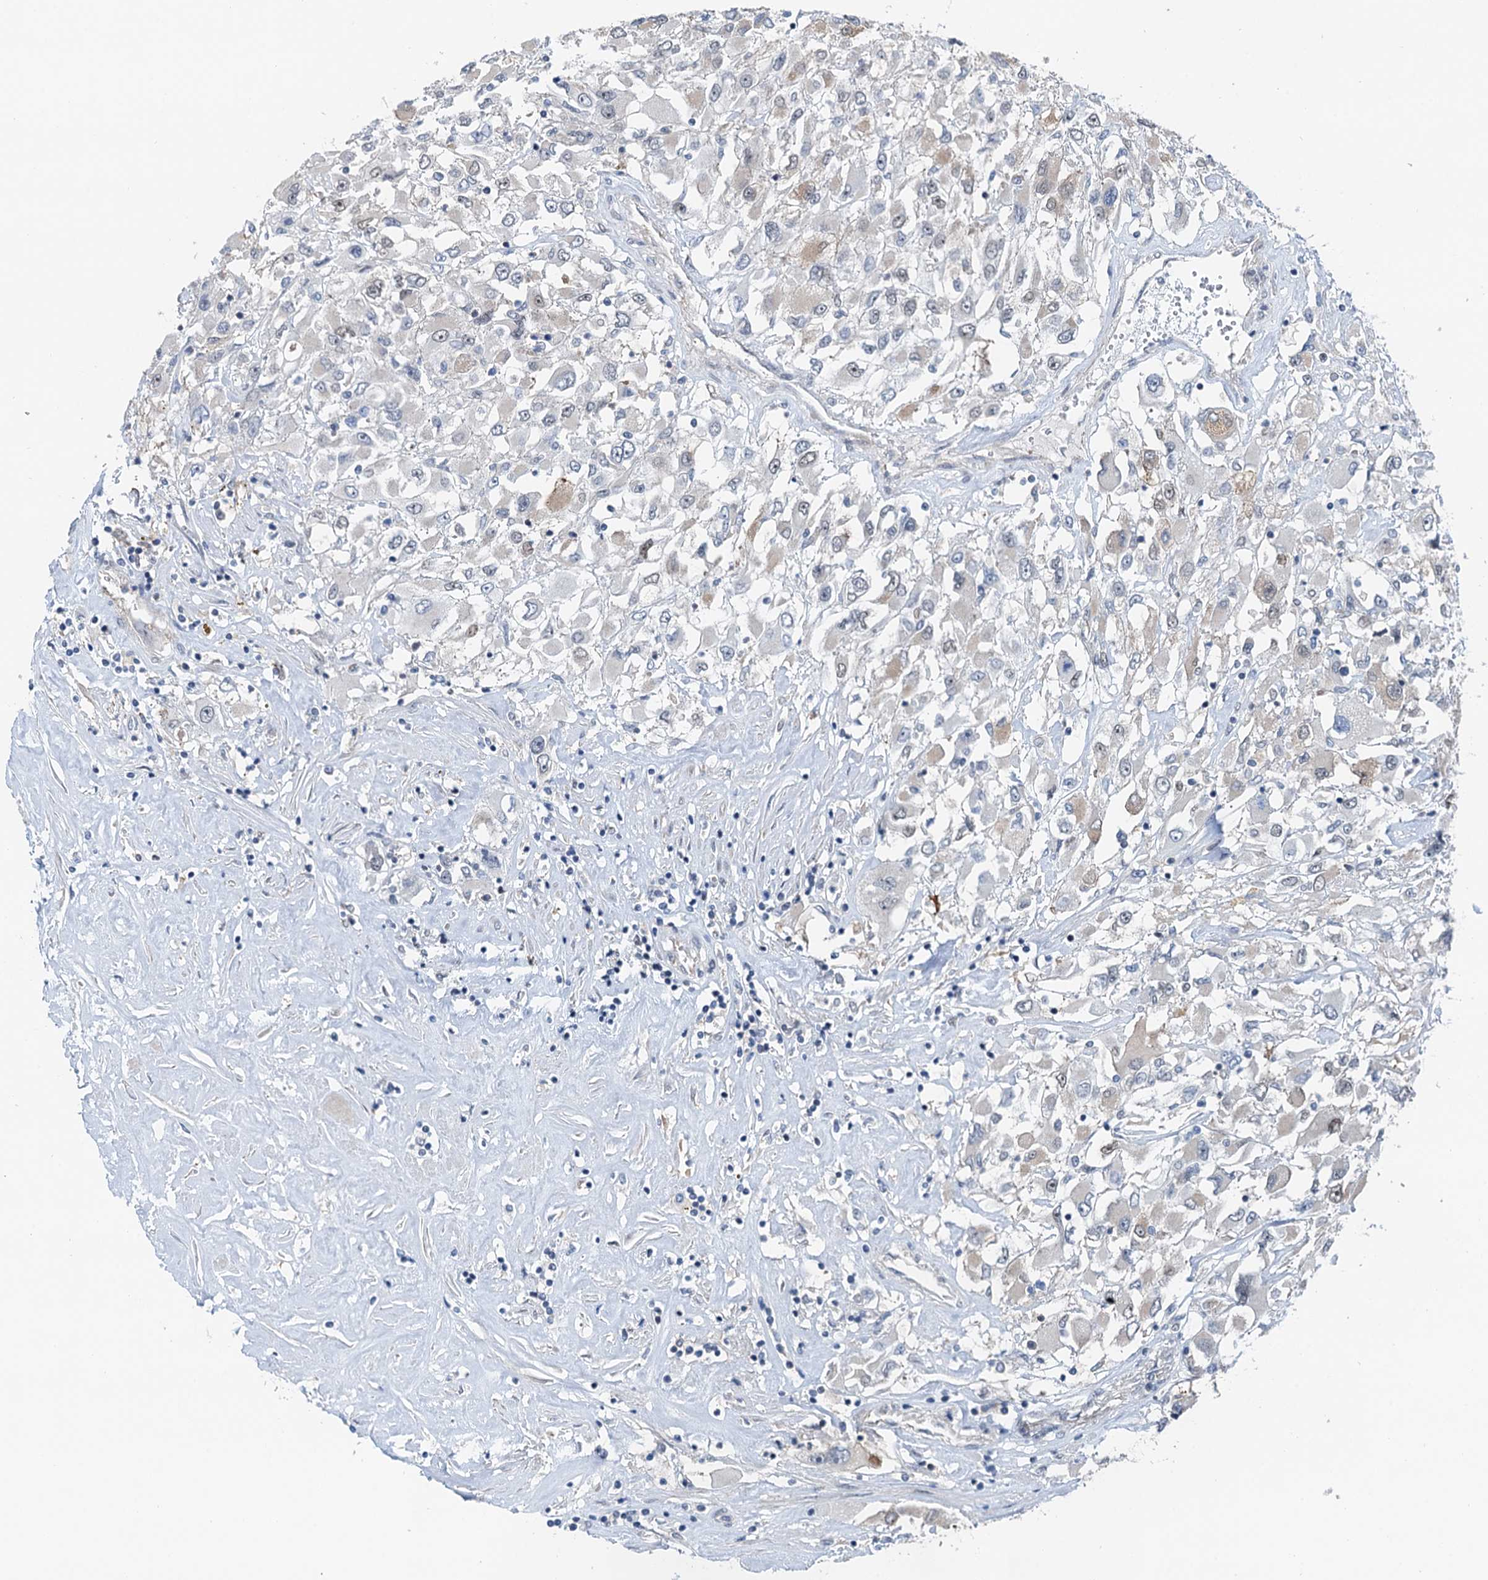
{"staining": {"intensity": "weak", "quantity": "<25%", "location": "nuclear"}, "tissue": "renal cancer", "cell_type": "Tumor cells", "image_type": "cancer", "snomed": [{"axis": "morphology", "description": "Adenocarcinoma, NOS"}, {"axis": "topography", "description": "Kidney"}], "caption": "A photomicrograph of renal adenocarcinoma stained for a protein displays no brown staining in tumor cells.", "gene": "CFDP1", "patient": {"sex": "female", "age": 52}}